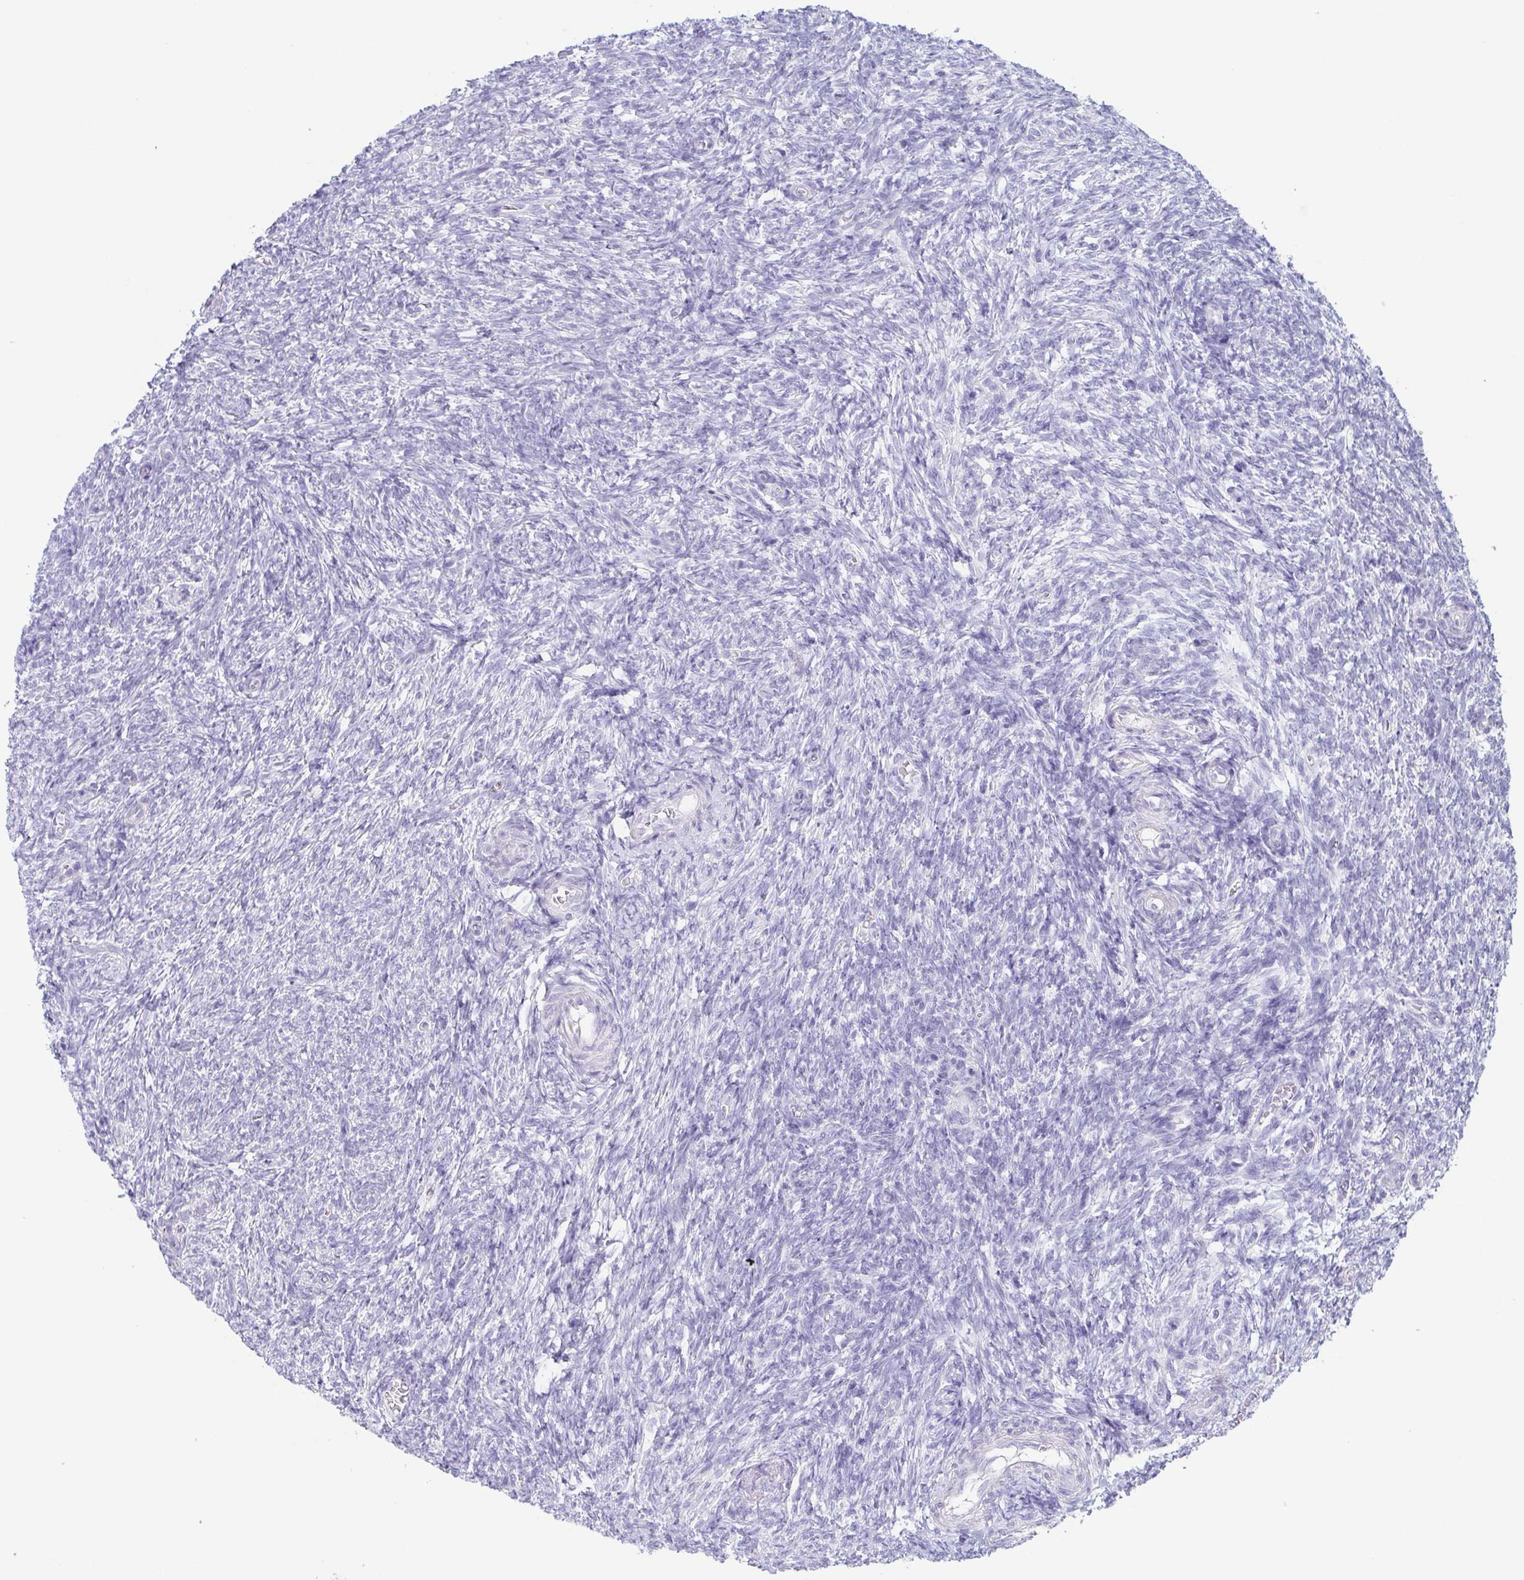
{"staining": {"intensity": "negative", "quantity": "none", "location": "none"}, "tissue": "ovary", "cell_type": "Ovarian stroma cells", "image_type": "normal", "snomed": [{"axis": "morphology", "description": "Normal tissue, NOS"}, {"axis": "topography", "description": "Ovary"}], "caption": "A micrograph of human ovary is negative for staining in ovarian stroma cells. (DAB IHC, high magnification).", "gene": "ENSG00000275778", "patient": {"sex": "female", "age": 39}}